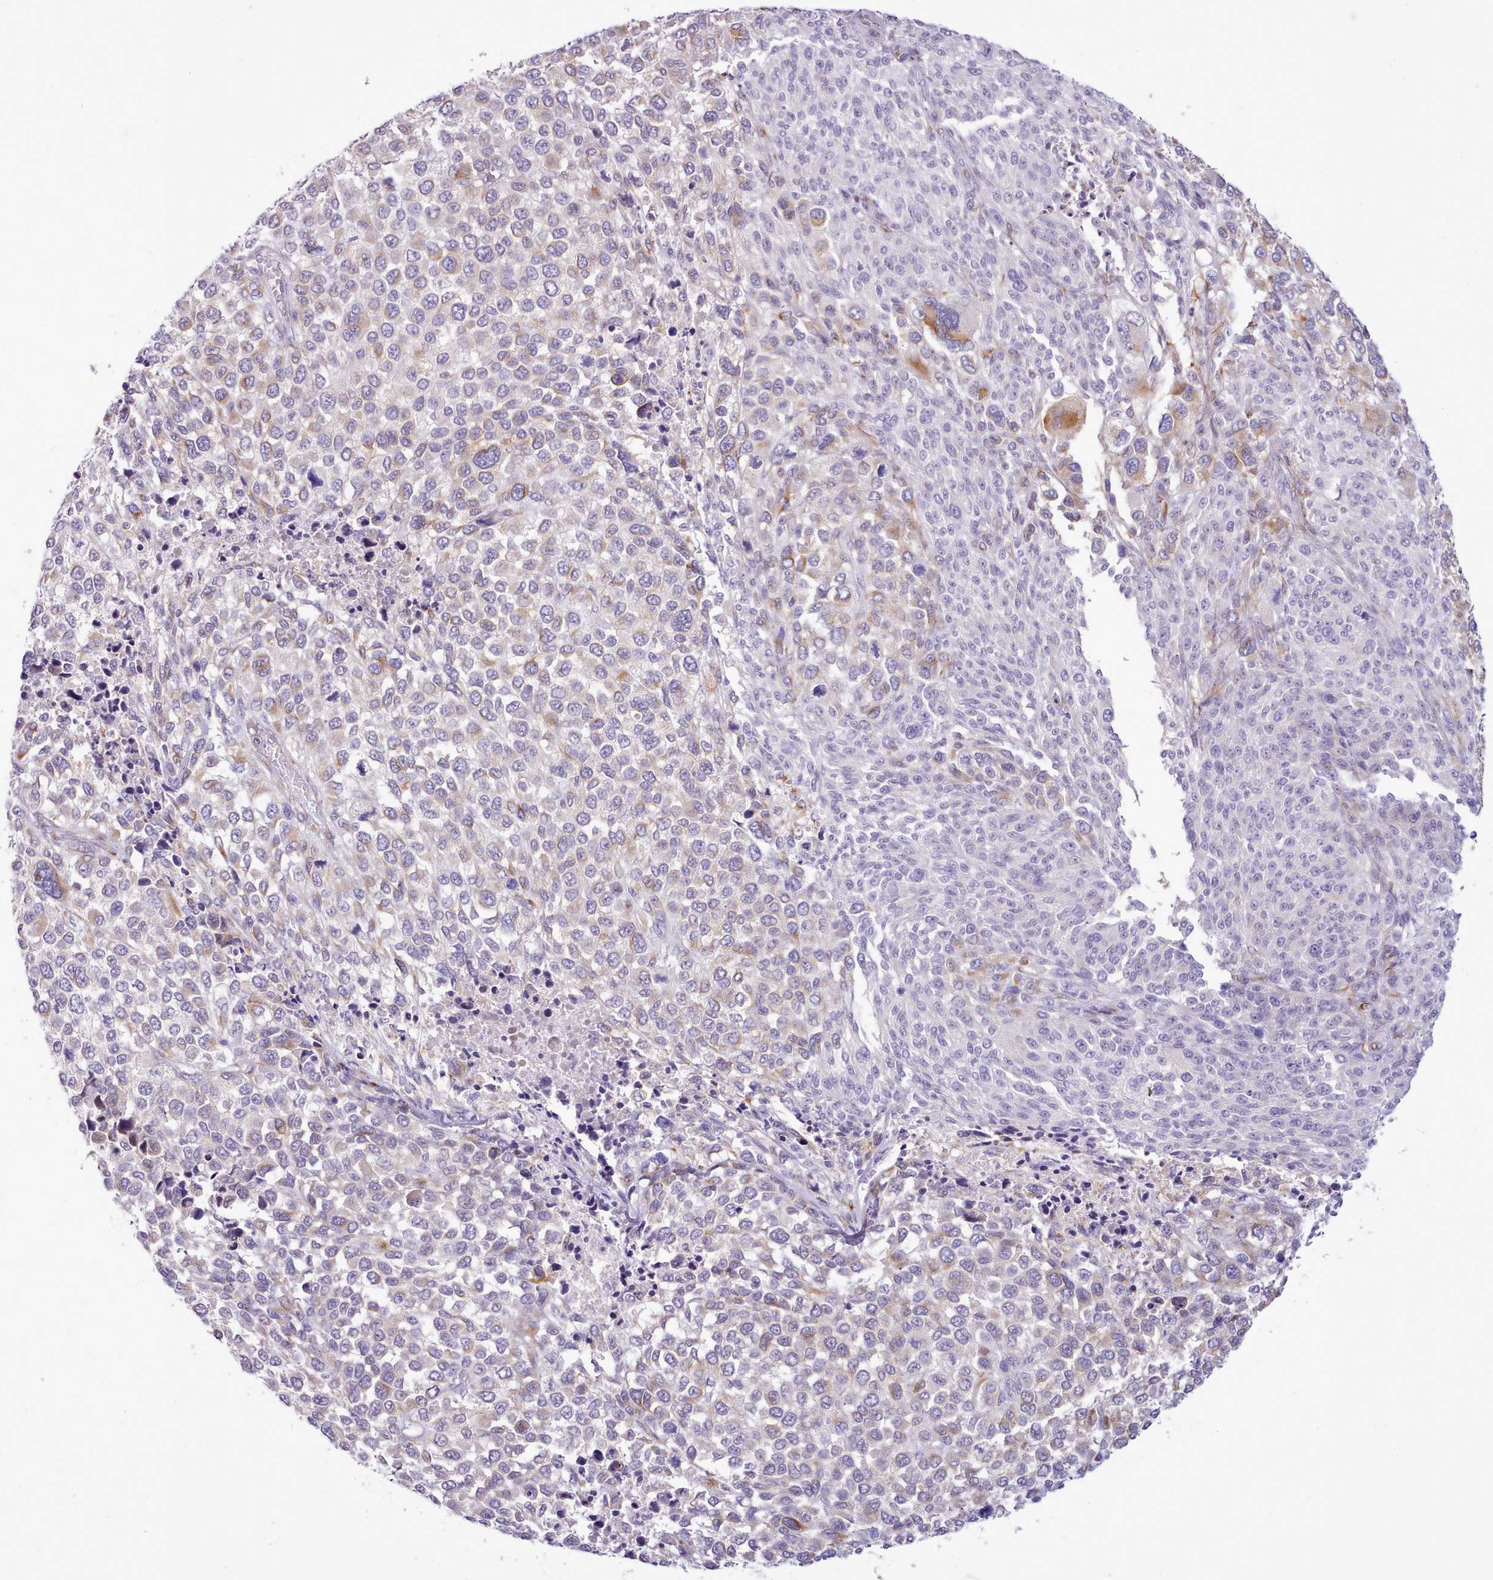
{"staining": {"intensity": "moderate", "quantity": "<25%", "location": "cytoplasmic/membranous"}, "tissue": "melanoma", "cell_type": "Tumor cells", "image_type": "cancer", "snomed": [{"axis": "morphology", "description": "Malignant melanoma, NOS"}, {"axis": "topography", "description": "Skin of trunk"}], "caption": "Immunohistochemistry (IHC) histopathology image of melanoma stained for a protein (brown), which shows low levels of moderate cytoplasmic/membranous staining in about <25% of tumor cells.", "gene": "CYP2A13", "patient": {"sex": "male", "age": 71}}